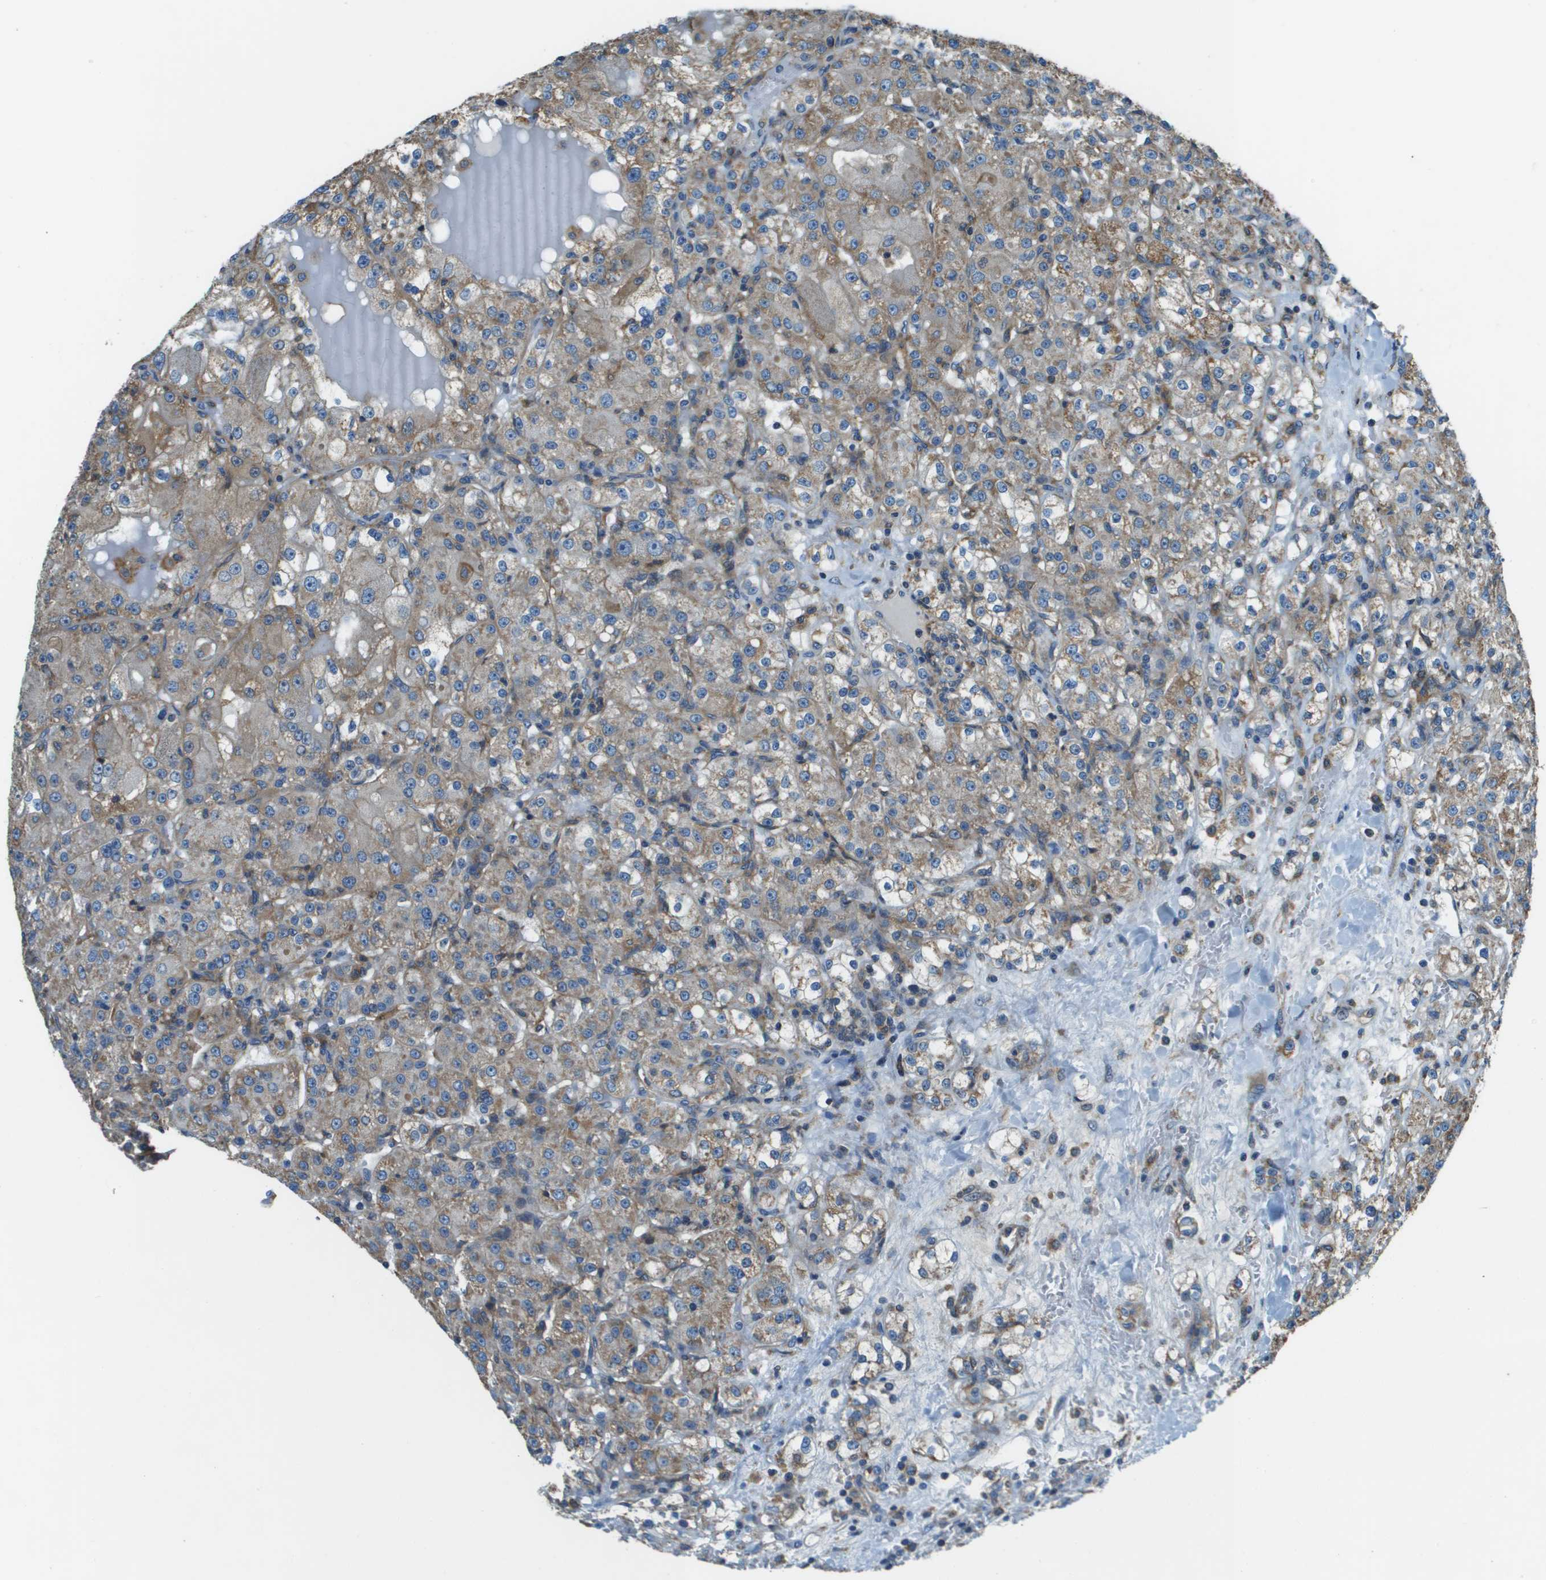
{"staining": {"intensity": "weak", "quantity": "25%-75%", "location": "cytoplasmic/membranous"}, "tissue": "renal cancer", "cell_type": "Tumor cells", "image_type": "cancer", "snomed": [{"axis": "morphology", "description": "Normal tissue, NOS"}, {"axis": "morphology", "description": "Adenocarcinoma, NOS"}, {"axis": "topography", "description": "Kidney"}], "caption": "Protein expression by immunohistochemistry displays weak cytoplasmic/membranous expression in approximately 25%-75% of tumor cells in renal adenocarcinoma. The protein of interest is shown in brown color, while the nuclei are stained blue.", "gene": "TMEM51", "patient": {"sex": "male", "age": 61}}